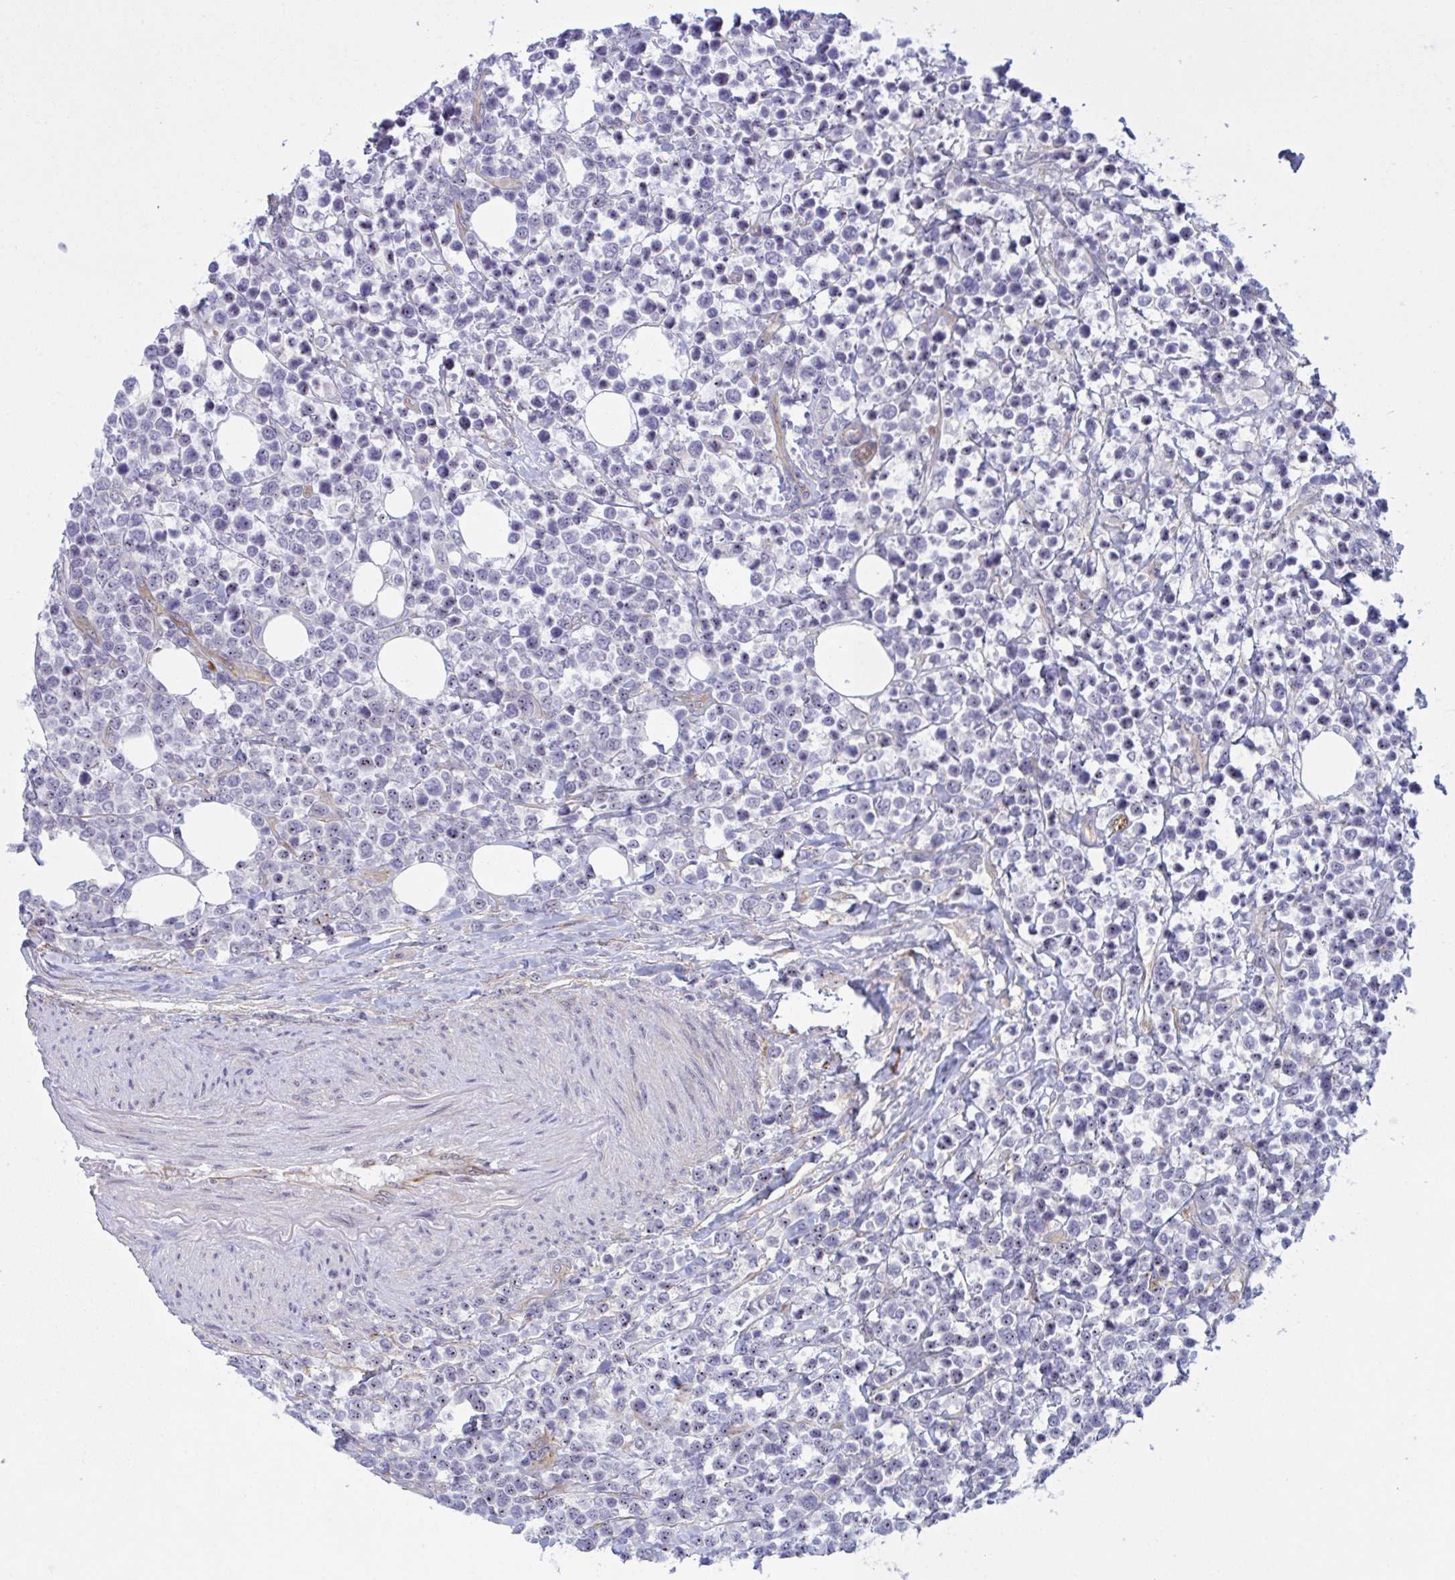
{"staining": {"intensity": "negative", "quantity": "none", "location": "none"}, "tissue": "lymphoma", "cell_type": "Tumor cells", "image_type": "cancer", "snomed": [{"axis": "morphology", "description": "Malignant lymphoma, non-Hodgkin's type, Low grade"}, {"axis": "topography", "description": "Lymph node"}], "caption": "Lymphoma was stained to show a protein in brown. There is no significant expression in tumor cells.", "gene": "PRRT4", "patient": {"sex": "male", "age": 60}}